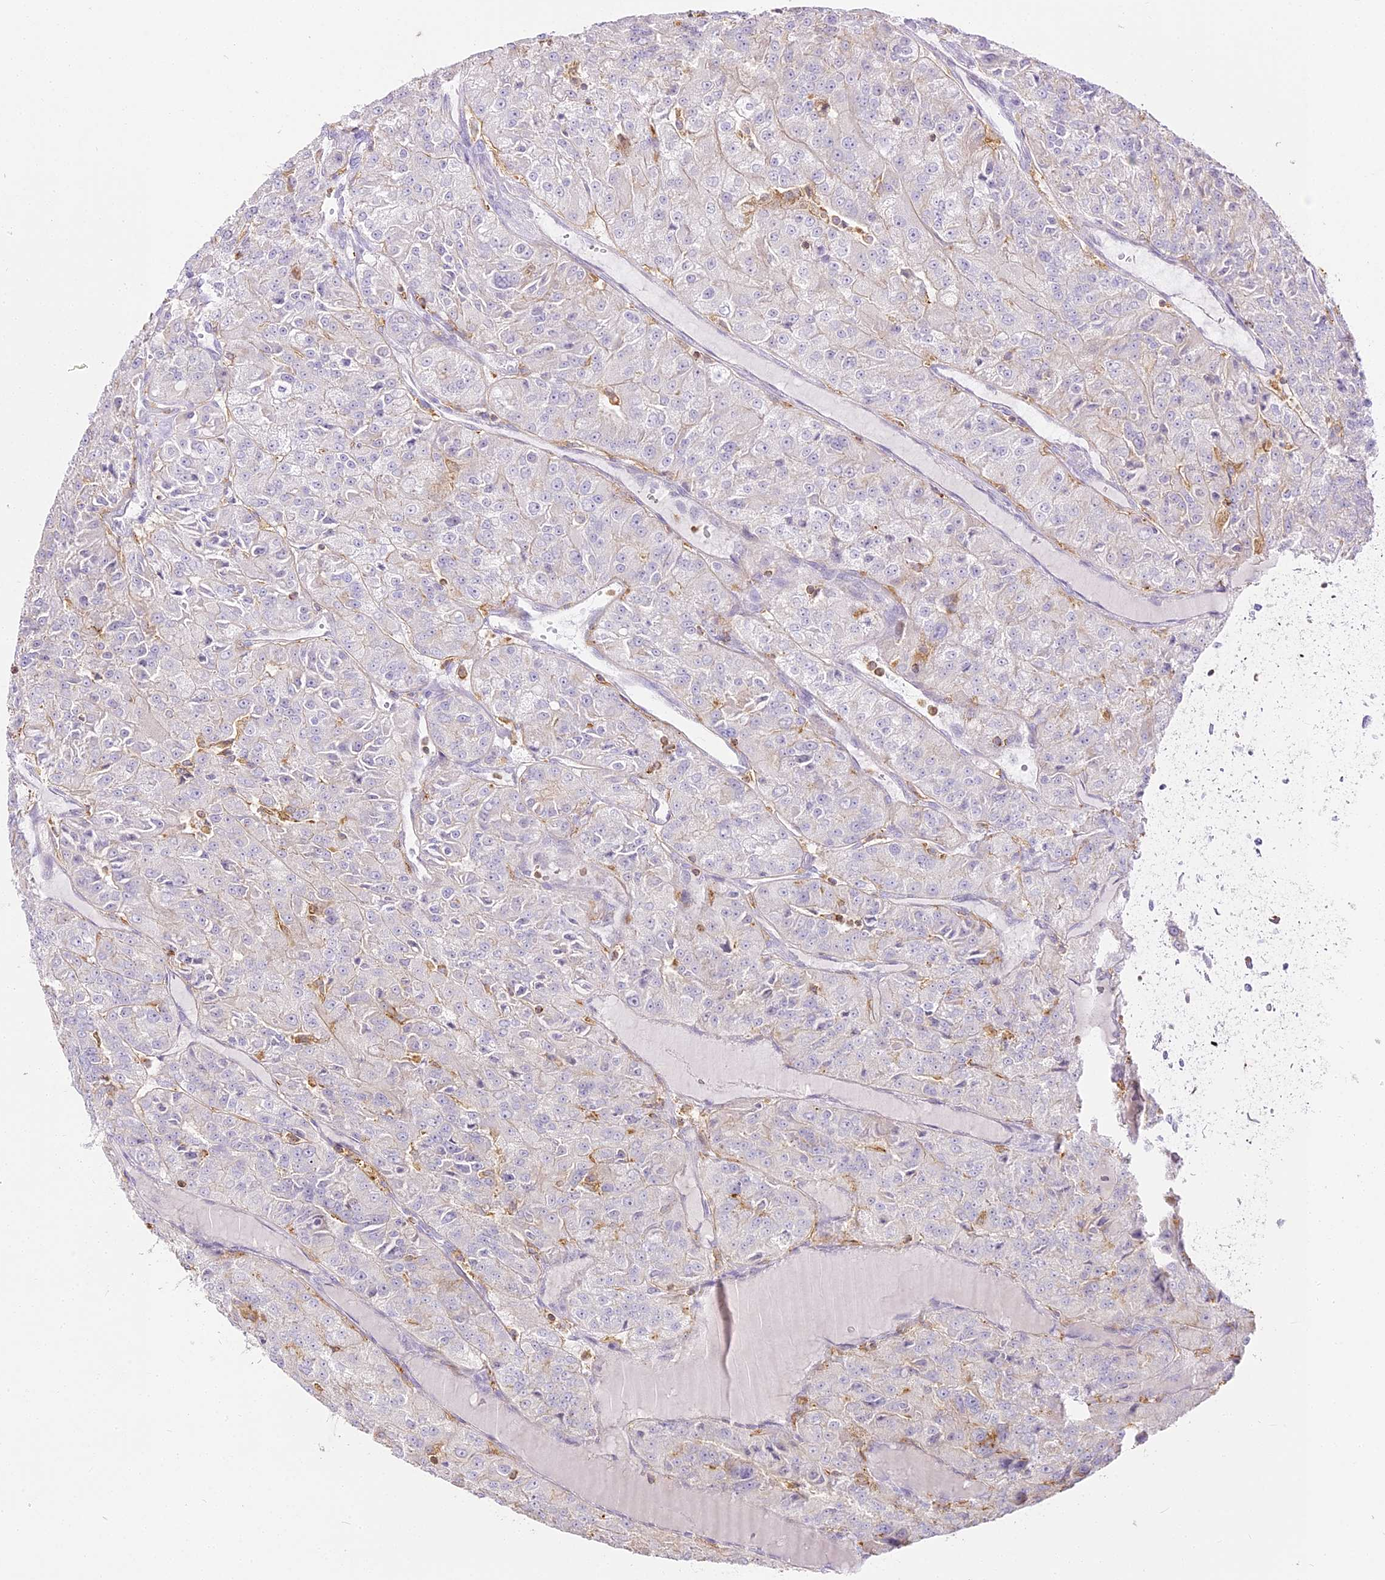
{"staining": {"intensity": "negative", "quantity": "none", "location": "none"}, "tissue": "renal cancer", "cell_type": "Tumor cells", "image_type": "cancer", "snomed": [{"axis": "morphology", "description": "Adenocarcinoma, NOS"}, {"axis": "topography", "description": "Kidney"}], "caption": "Immunohistochemistry (IHC) image of neoplastic tissue: renal cancer stained with DAB (3,3'-diaminobenzidine) reveals no significant protein expression in tumor cells.", "gene": "DOCK2", "patient": {"sex": "female", "age": 63}}